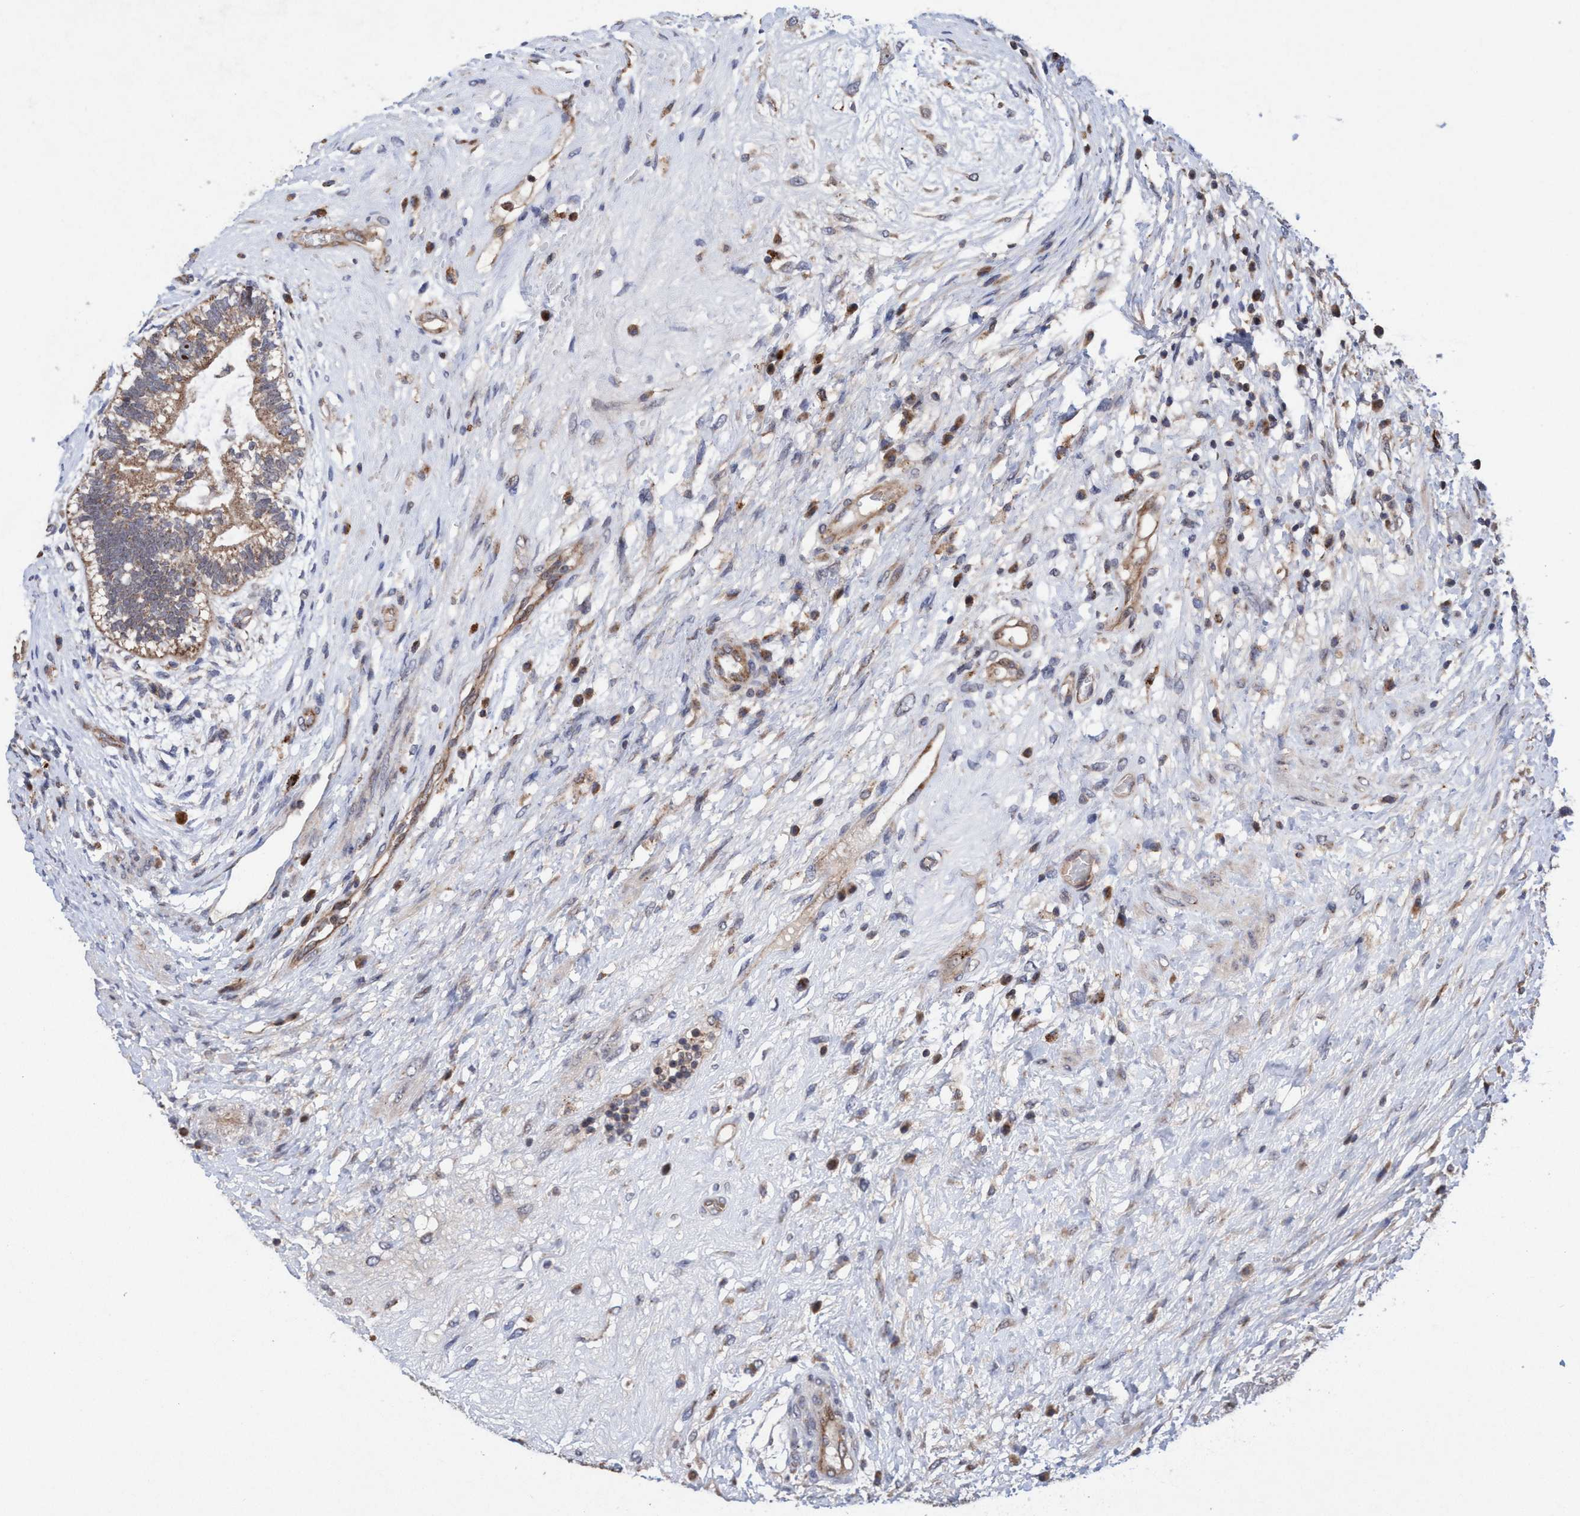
{"staining": {"intensity": "weak", "quantity": ">75%", "location": "cytoplasmic/membranous"}, "tissue": "testis cancer", "cell_type": "Tumor cells", "image_type": "cancer", "snomed": [{"axis": "morphology", "description": "Carcinoma, Embryonal, NOS"}, {"axis": "topography", "description": "Testis"}], "caption": "DAB immunohistochemical staining of human testis cancer (embryonal carcinoma) demonstrates weak cytoplasmic/membranous protein positivity in approximately >75% of tumor cells.", "gene": "P2RY14", "patient": {"sex": "male", "age": 26}}